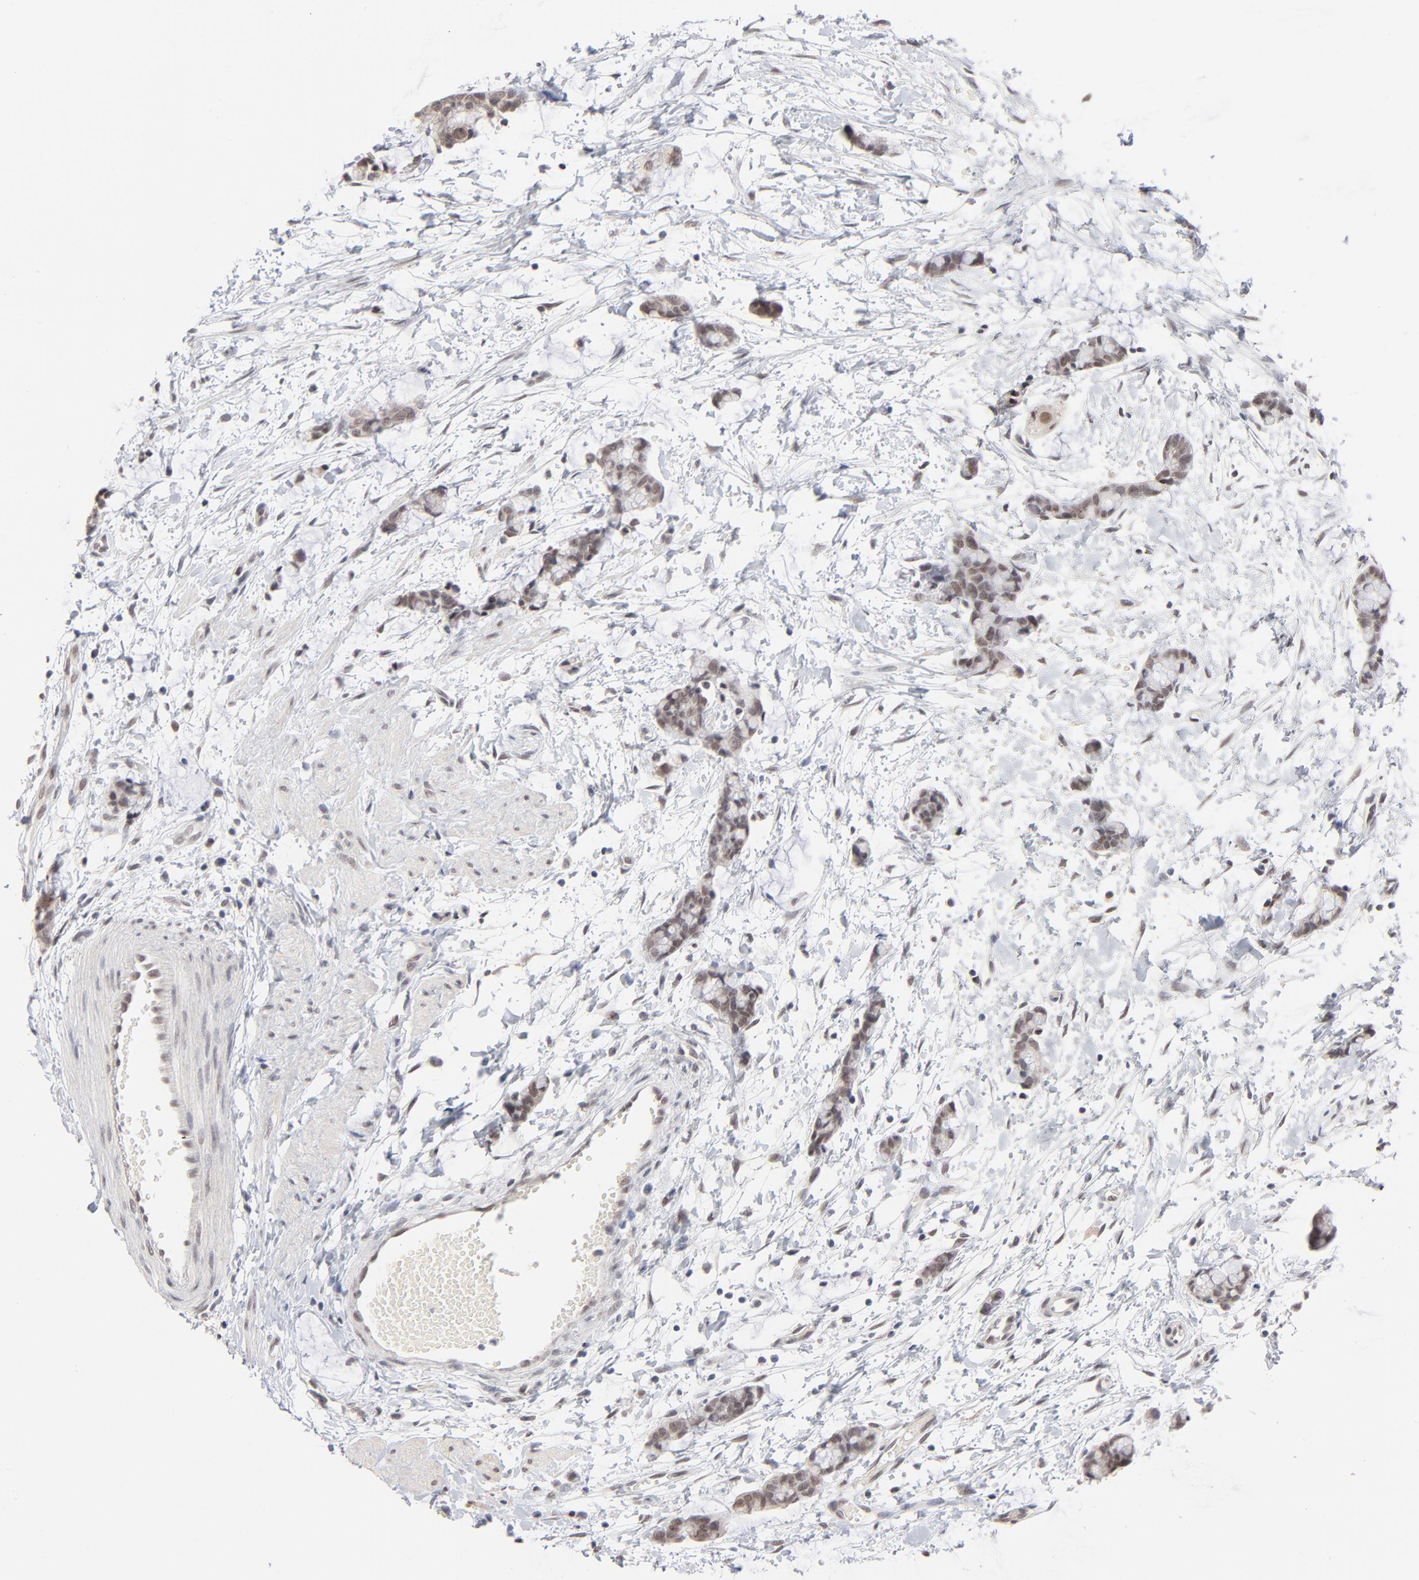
{"staining": {"intensity": "weak", "quantity": ">75%", "location": "nuclear"}, "tissue": "colorectal cancer", "cell_type": "Tumor cells", "image_type": "cancer", "snomed": [{"axis": "morphology", "description": "Adenocarcinoma, NOS"}, {"axis": "topography", "description": "Colon"}], "caption": "This histopathology image exhibits immunohistochemistry staining of colorectal cancer (adenocarcinoma), with low weak nuclear staining in approximately >75% of tumor cells.", "gene": "MBIP", "patient": {"sex": "male", "age": 14}}